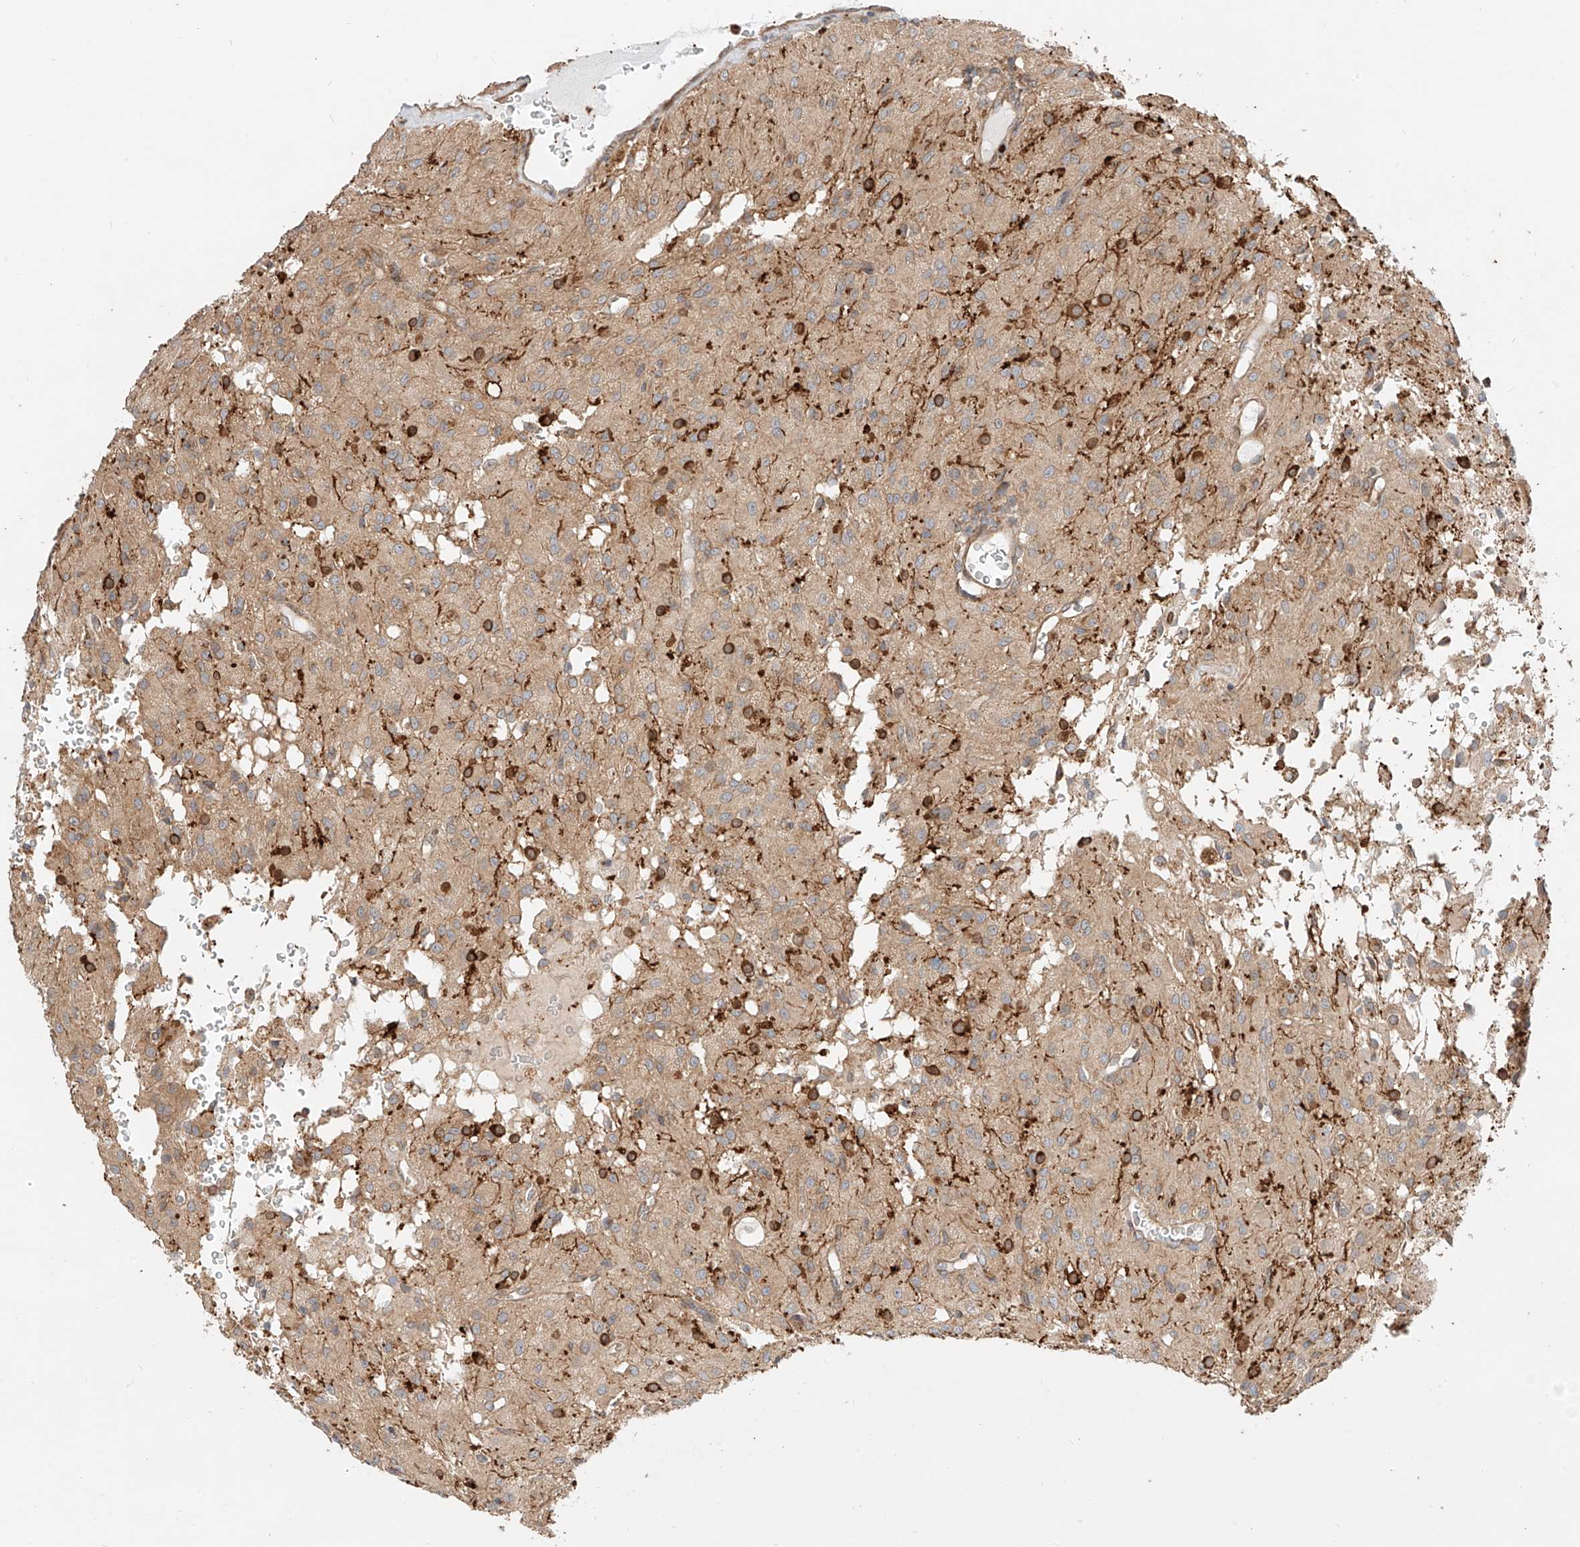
{"staining": {"intensity": "weak", "quantity": ">75%", "location": "cytoplasmic/membranous"}, "tissue": "glioma", "cell_type": "Tumor cells", "image_type": "cancer", "snomed": [{"axis": "morphology", "description": "Glioma, malignant, High grade"}, {"axis": "topography", "description": "Brain"}], "caption": "Glioma stained for a protein shows weak cytoplasmic/membranous positivity in tumor cells.", "gene": "CEP162", "patient": {"sex": "female", "age": 59}}